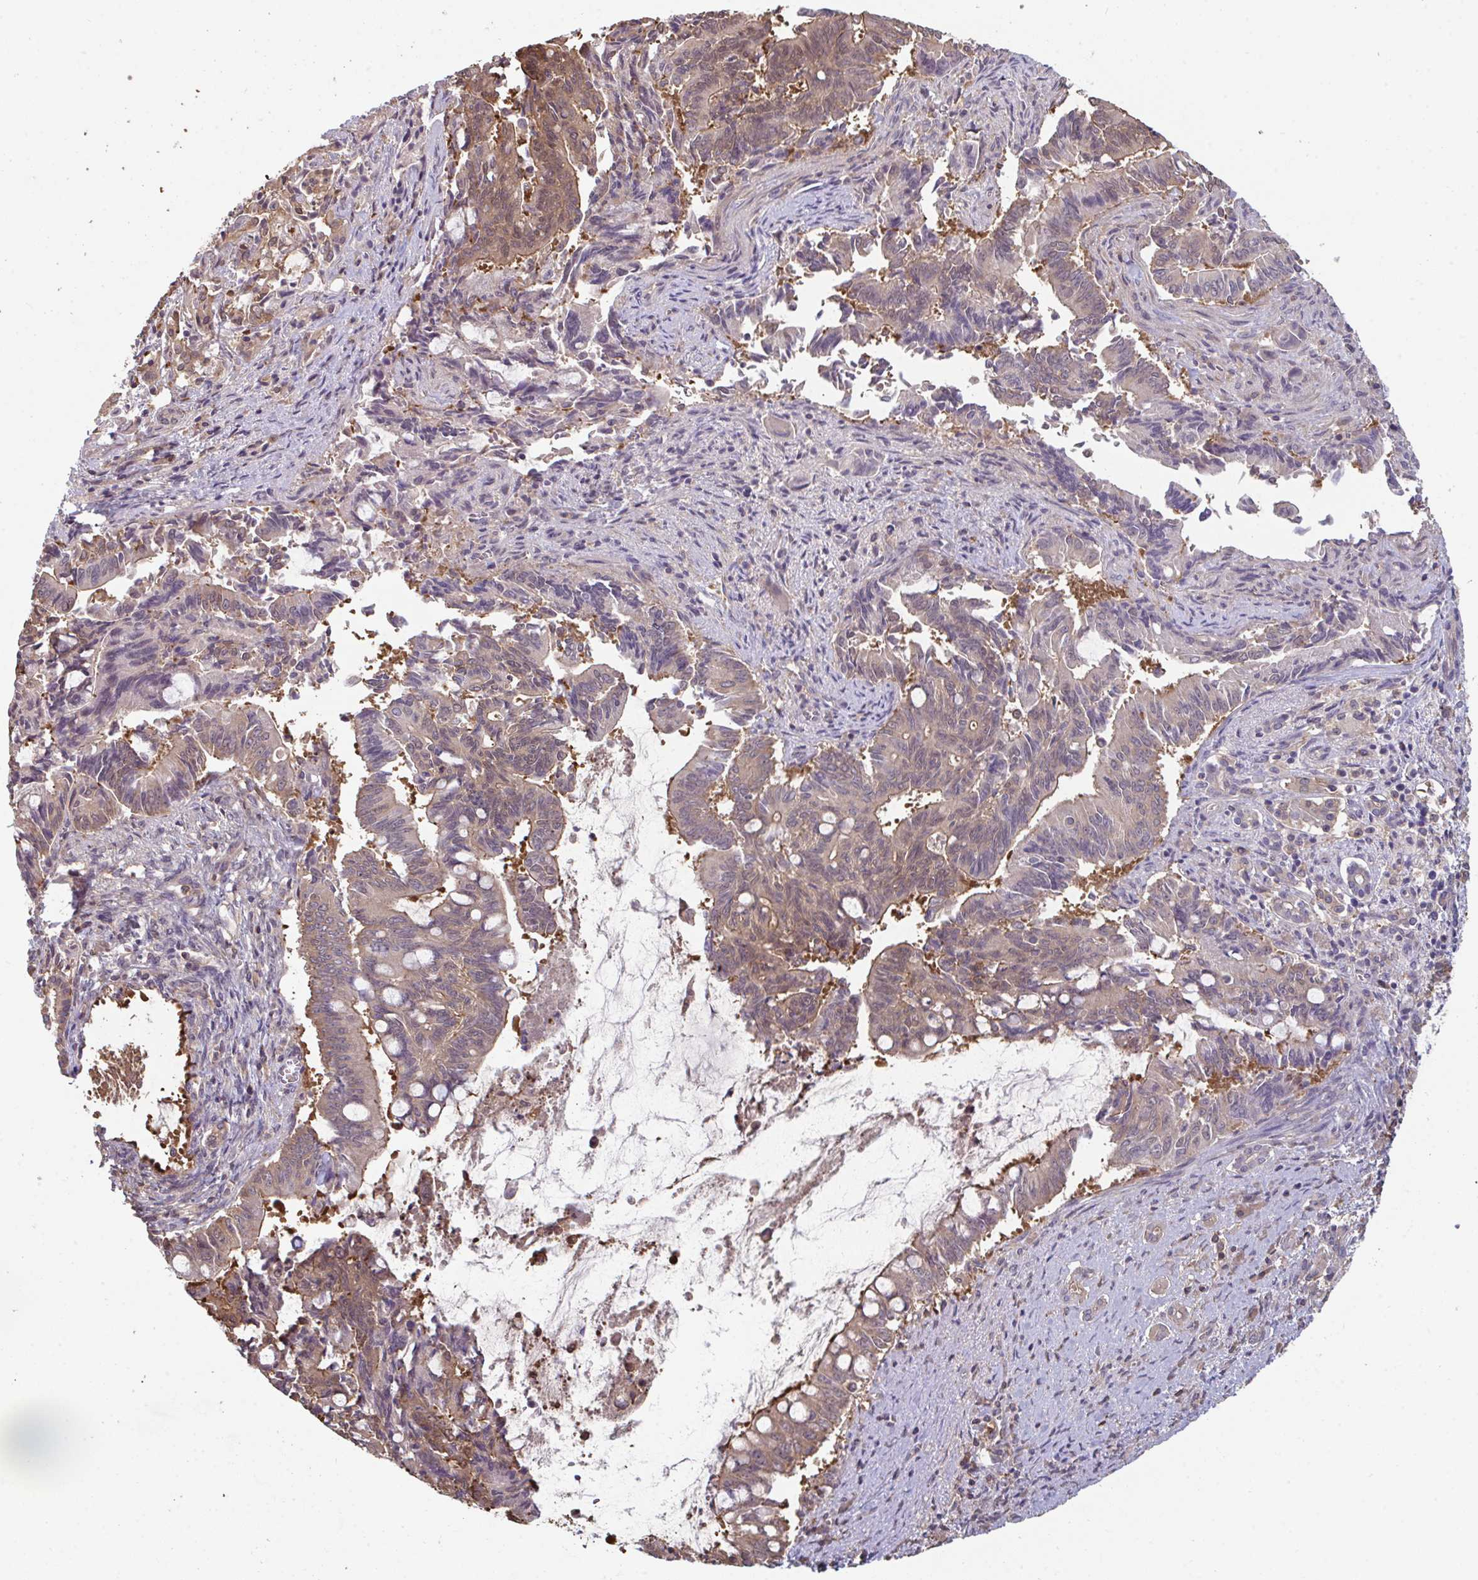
{"staining": {"intensity": "moderate", "quantity": "25%-75%", "location": "cytoplasmic/membranous,nuclear"}, "tissue": "pancreatic cancer", "cell_type": "Tumor cells", "image_type": "cancer", "snomed": [{"axis": "morphology", "description": "Adenocarcinoma, NOS"}, {"axis": "topography", "description": "Pancreas"}], "caption": "Human pancreatic adenocarcinoma stained with a brown dye reveals moderate cytoplasmic/membranous and nuclear positive positivity in approximately 25%-75% of tumor cells.", "gene": "TTC9C", "patient": {"sex": "male", "age": 68}}